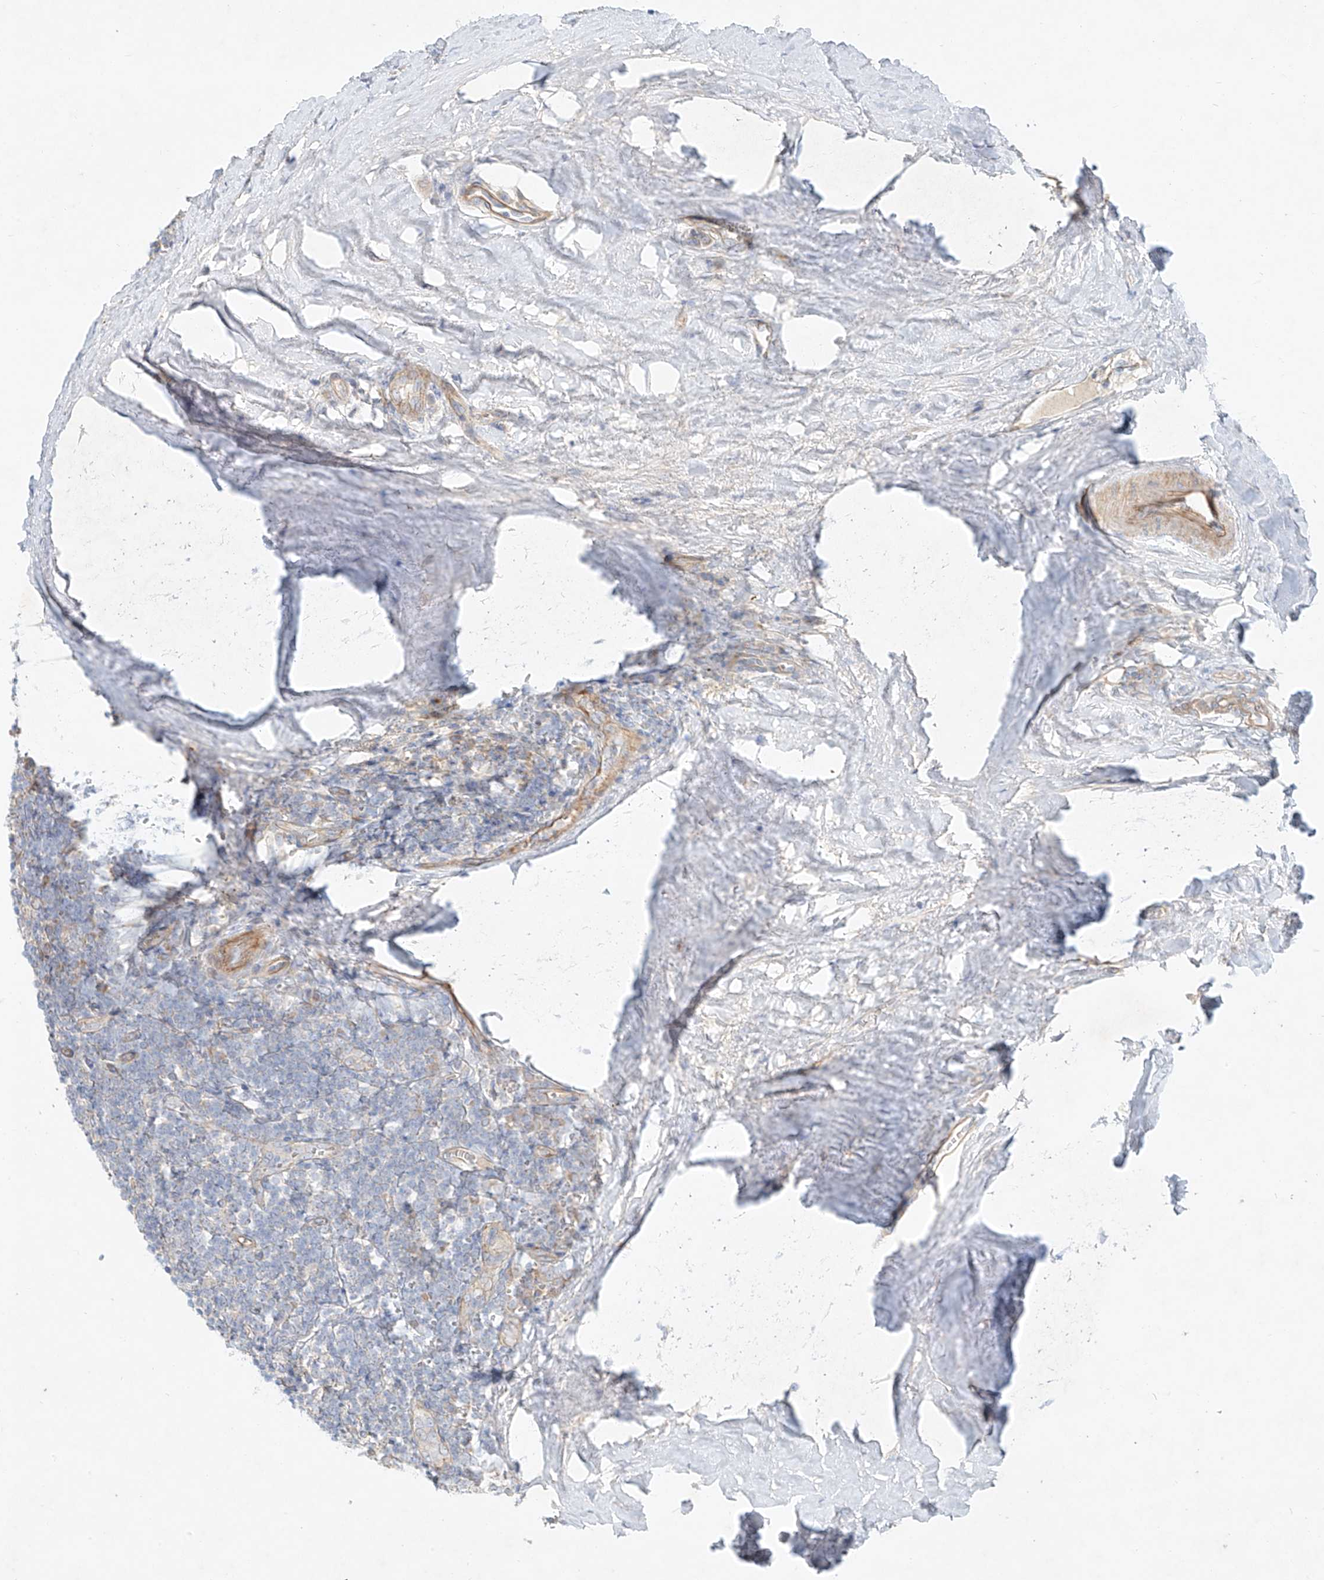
{"staining": {"intensity": "negative", "quantity": "none", "location": "none"}, "tissue": "tonsil", "cell_type": "Germinal center cells", "image_type": "normal", "snomed": [{"axis": "morphology", "description": "Normal tissue, NOS"}, {"axis": "topography", "description": "Tonsil"}], "caption": "Immunohistochemical staining of normal human tonsil displays no significant positivity in germinal center cells. Nuclei are stained in blue.", "gene": "AJM1", "patient": {"sex": "male", "age": 27}}